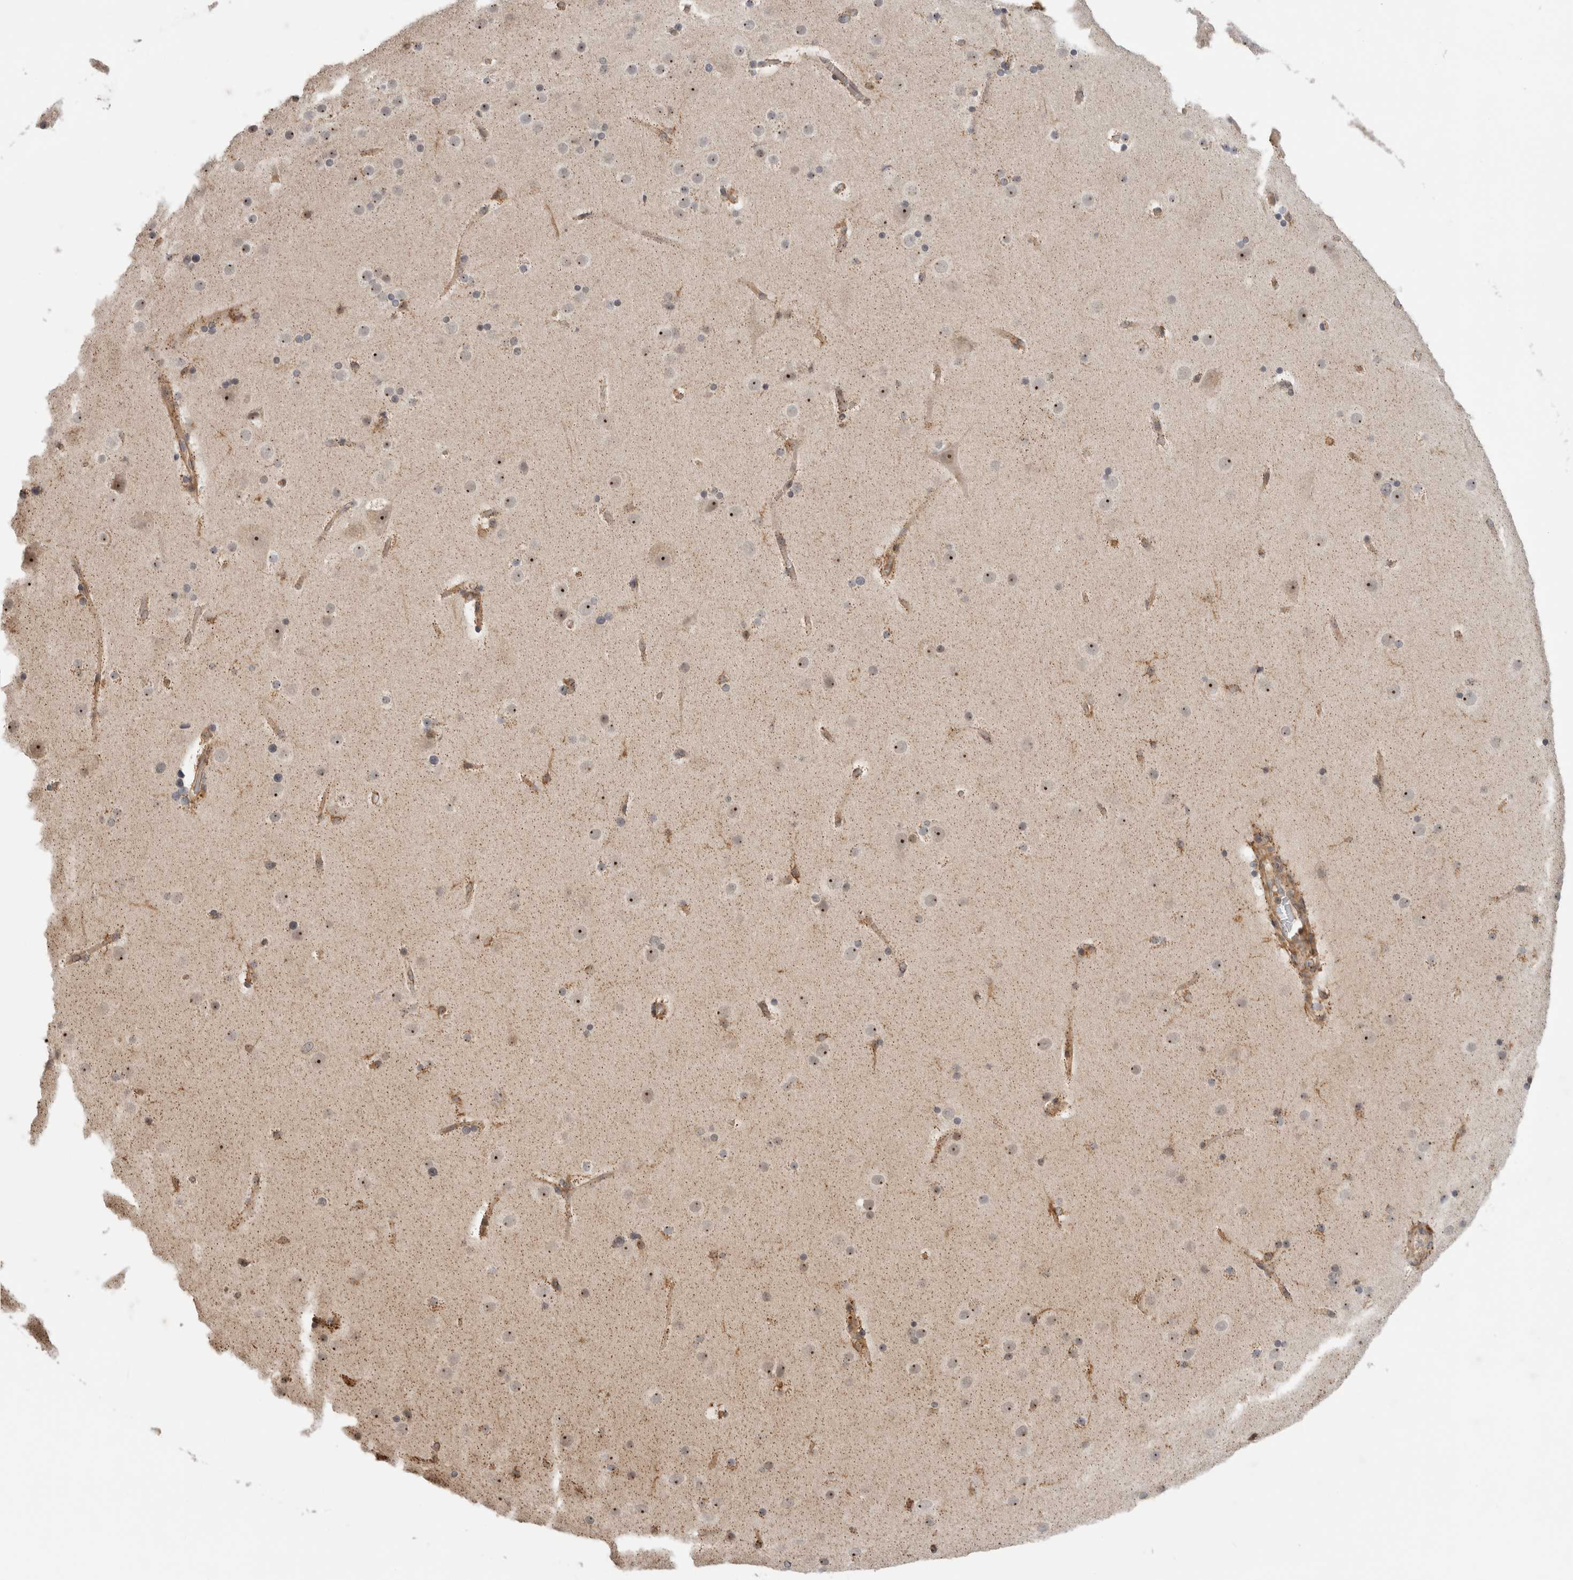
{"staining": {"intensity": "weak", "quantity": ">75%", "location": "cytoplasmic/membranous"}, "tissue": "cerebral cortex", "cell_type": "Endothelial cells", "image_type": "normal", "snomed": [{"axis": "morphology", "description": "Normal tissue, NOS"}, {"axis": "topography", "description": "Cerebral cortex"}], "caption": "Immunohistochemistry (IHC) of normal human cerebral cortex displays low levels of weak cytoplasmic/membranous staining in approximately >75% of endothelial cells. (Brightfield microscopy of DAB IHC at high magnification).", "gene": "WASF2", "patient": {"sex": "male", "age": 57}}